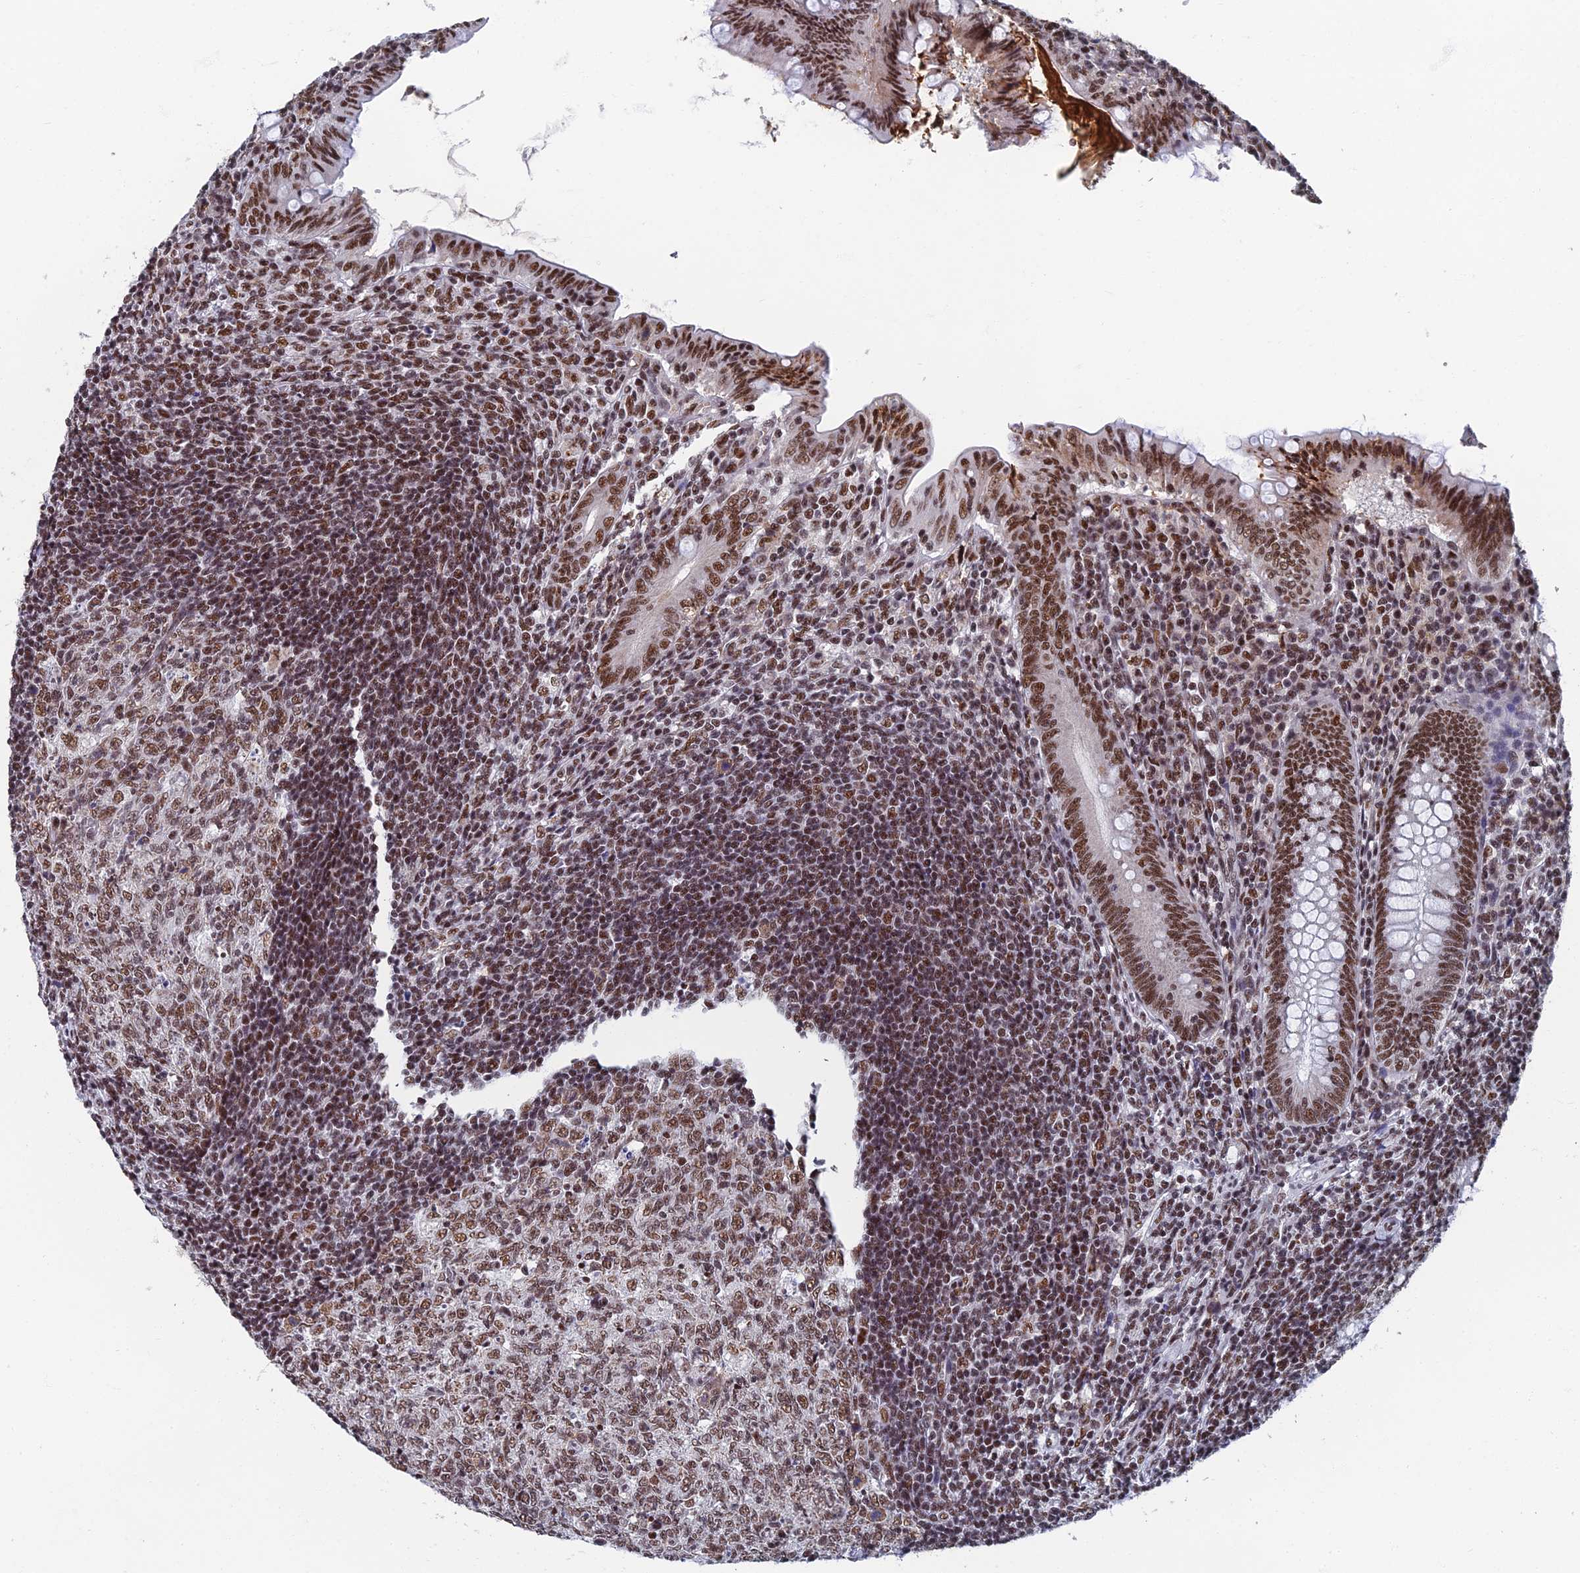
{"staining": {"intensity": "moderate", "quantity": ">75%", "location": "nuclear"}, "tissue": "appendix", "cell_type": "Glandular cells", "image_type": "normal", "snomed": [{"axis": "morphology", "description": "Normal tissue, NOS"}, {"axis": "topography", "description": "Appendix"}], "caption": "The image exhibits immunohistochemical staining of normal appendix. There is moderate nuclear staining is identified in approximately >75% of glandular cells.", "gene": "TAF13", "patient": {"sex": "male", "age": 14}}